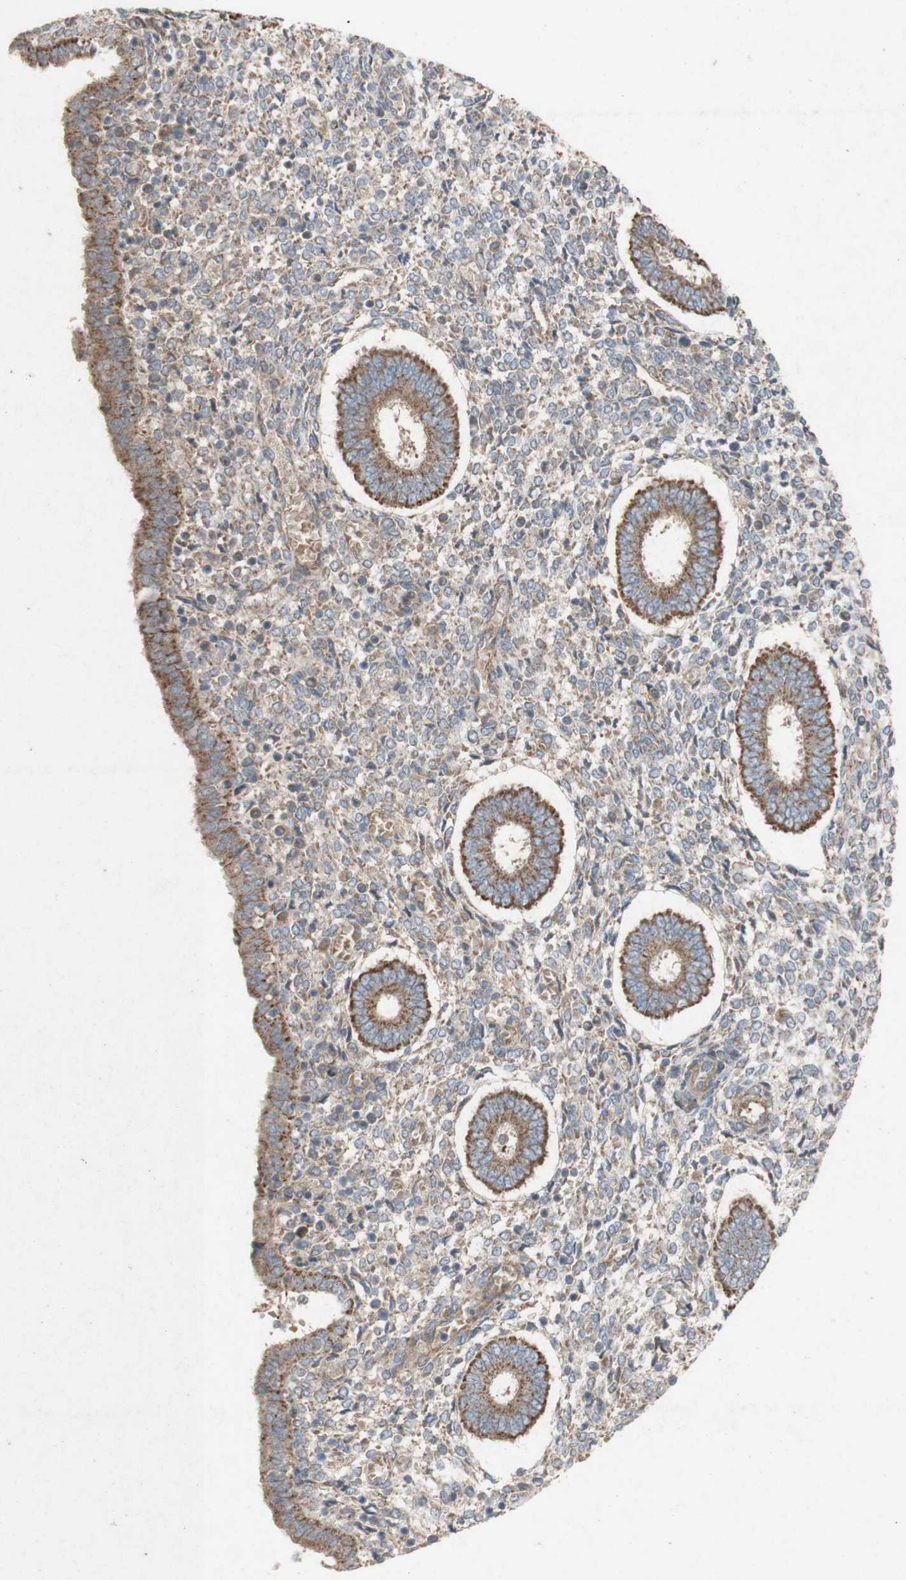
{"staining": {"intensity": "moderate", "quantity": ">75%", "location": "cytoplasmic/membranous"}, "tissue": "endometrium", "cell_type": "Cells in endometrial stroma", "image_type": "normal", "snomed": [{"axis": "morphology", "description": "Normal tissue, NOS"}, {"axis": "topography", "description": "Endometrium"}], "caption": "A high-resolution micrograph shows immunohistochemistry staining of unremarkable endometrium, which shows moderate cytoplasmic/membranous positivity in about >75% of cells in endometrial stroma.", "gene": "TST", "patient": {"sex": "female", "age": 35}}